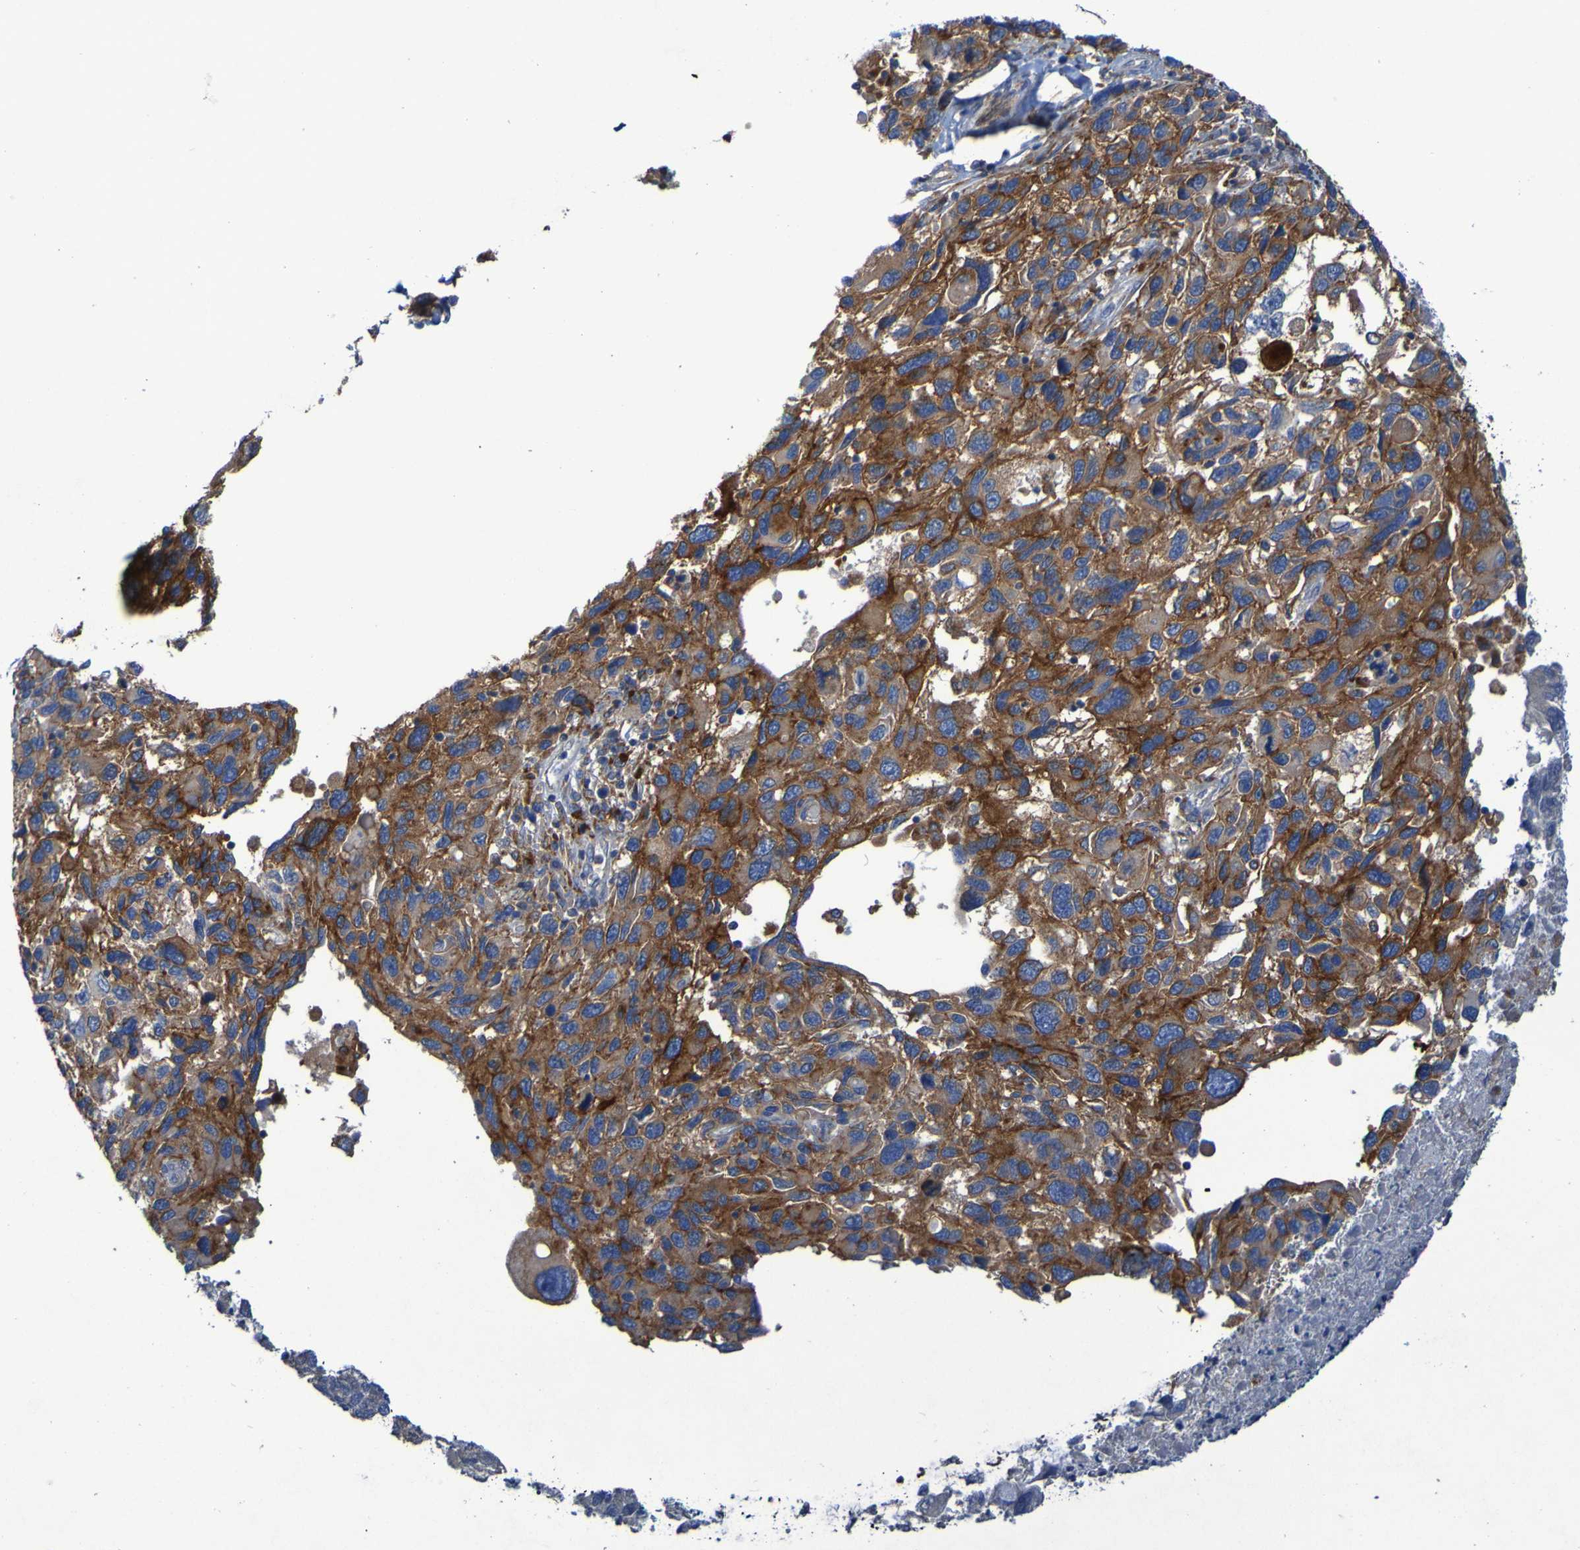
{"staining": {"intensity": "strong", "quantity": ">75%", "location": "cytoplasmic/membranous"}, "tissue": "melanoma", "cell_type": "Tumor cells", "image_type": "cancer", "snomed": [{"axis": "morphology", "description": "Malignant melanoma, NOS"}, {"axis": "topography", "description": "Skin"}], "caption": "High-power microscopy captured an immunohistochemistry photomicrograph of melanoma, revealing strong cytoplasmic/membranous positivity in approximately >75% of tumor cells. The staining was performed using DAB, with brown indicating positive protein expression. Nuclei are stained blue with hematoxylin.", "gene": "ARHGEF16", "patient": {"sex": "male", "age": 53}}